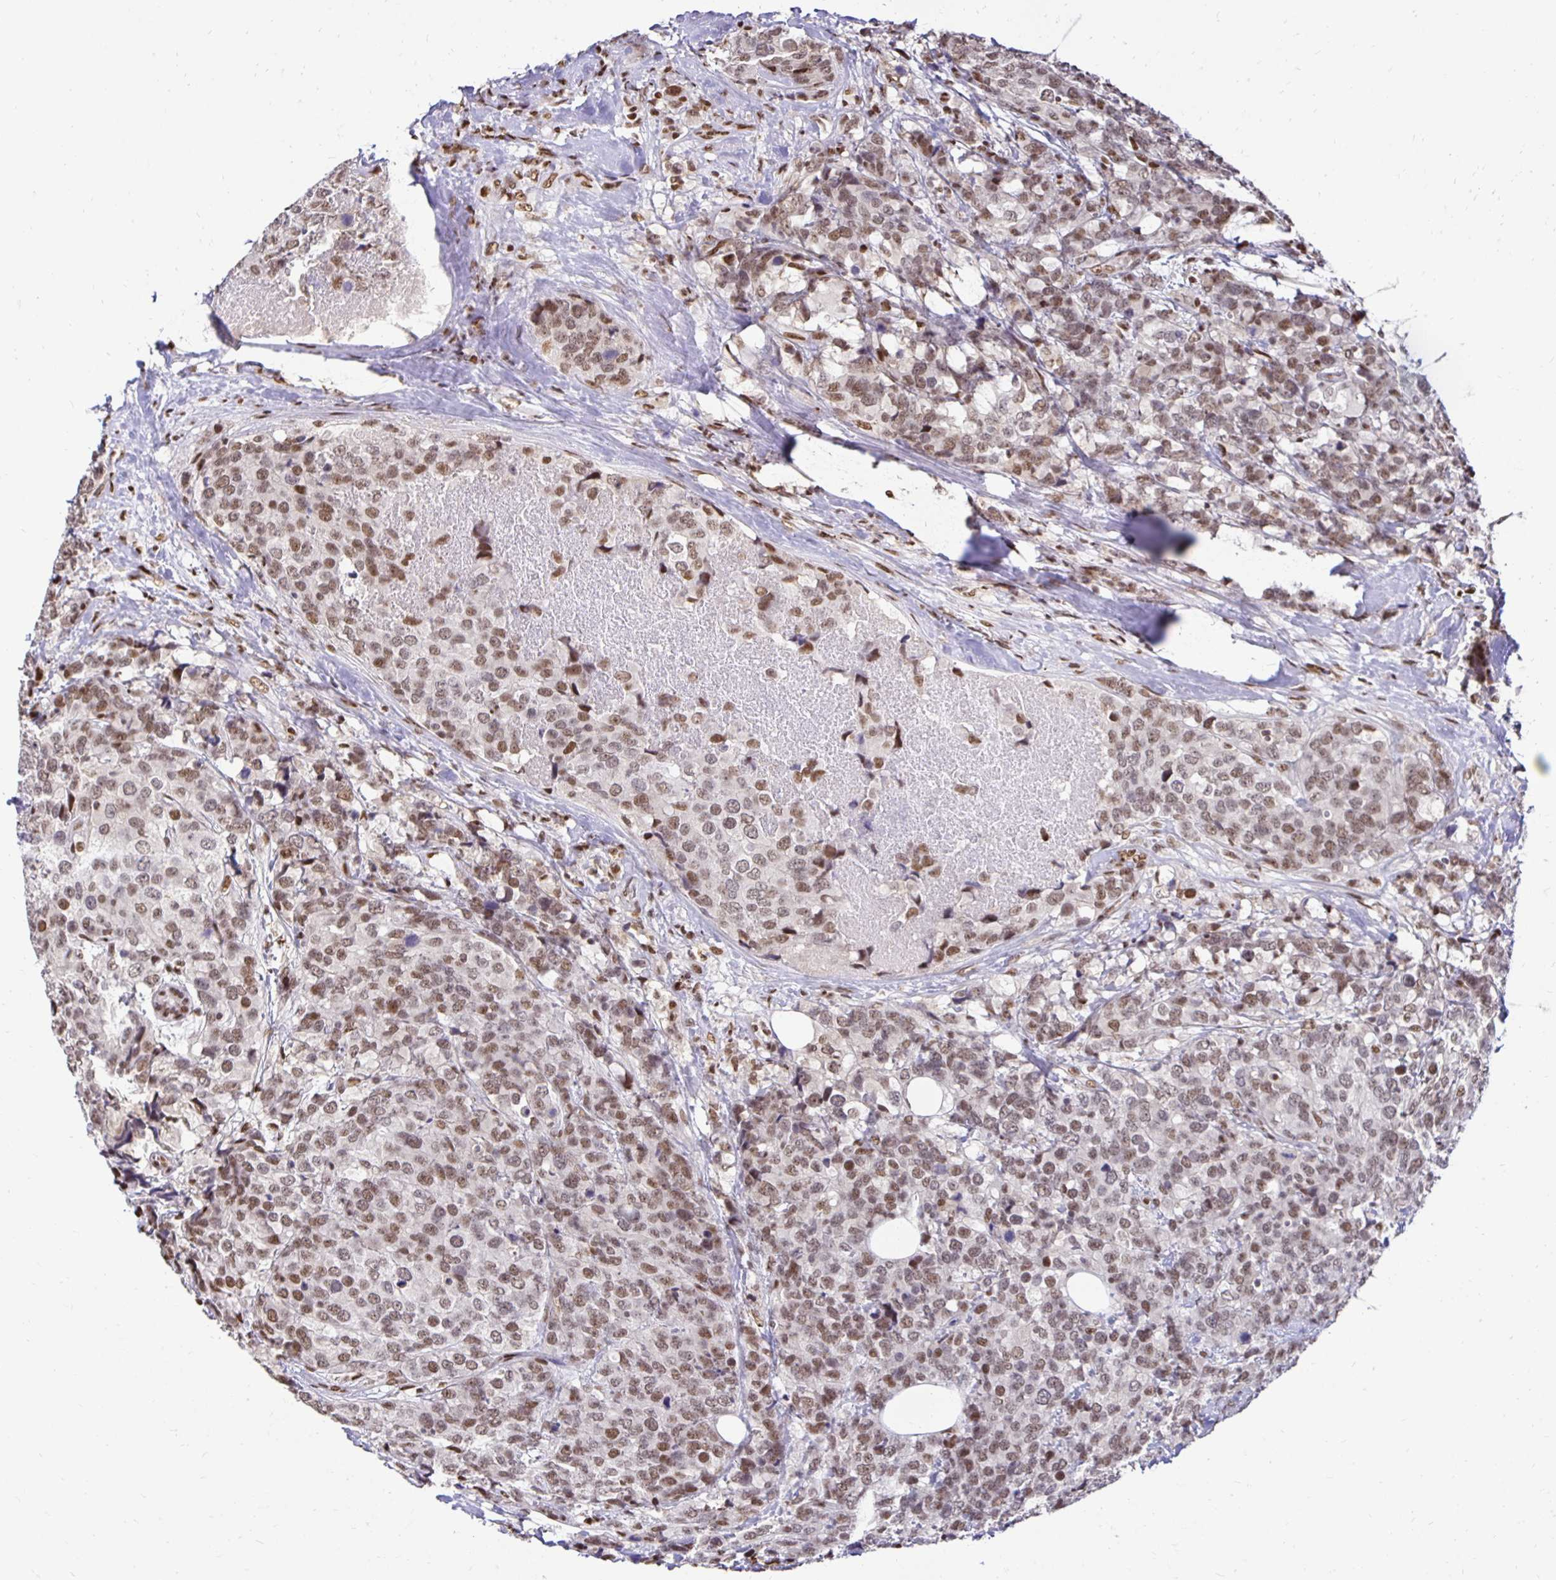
{"staining": {"intensity": "moderate", "quantity": ">75%", "location": "nuclear"}, "tissue": "breast cancer", "cell_type": "Tumor cells", "image_type": "cancer", "snomed": [{"axis": "morphology", "description": "Lobular carcinoma"}, {"axis": "topography", "description": "Breast"}], "caption": "About >75% of tumor cells in lobular carcinoma (breast) demonstrate moderate nuclear protein staining as visualized by brown immunohistochemical staining.", "gene": "ZNF579", "patient": {"sex": "female", "age": 59}}